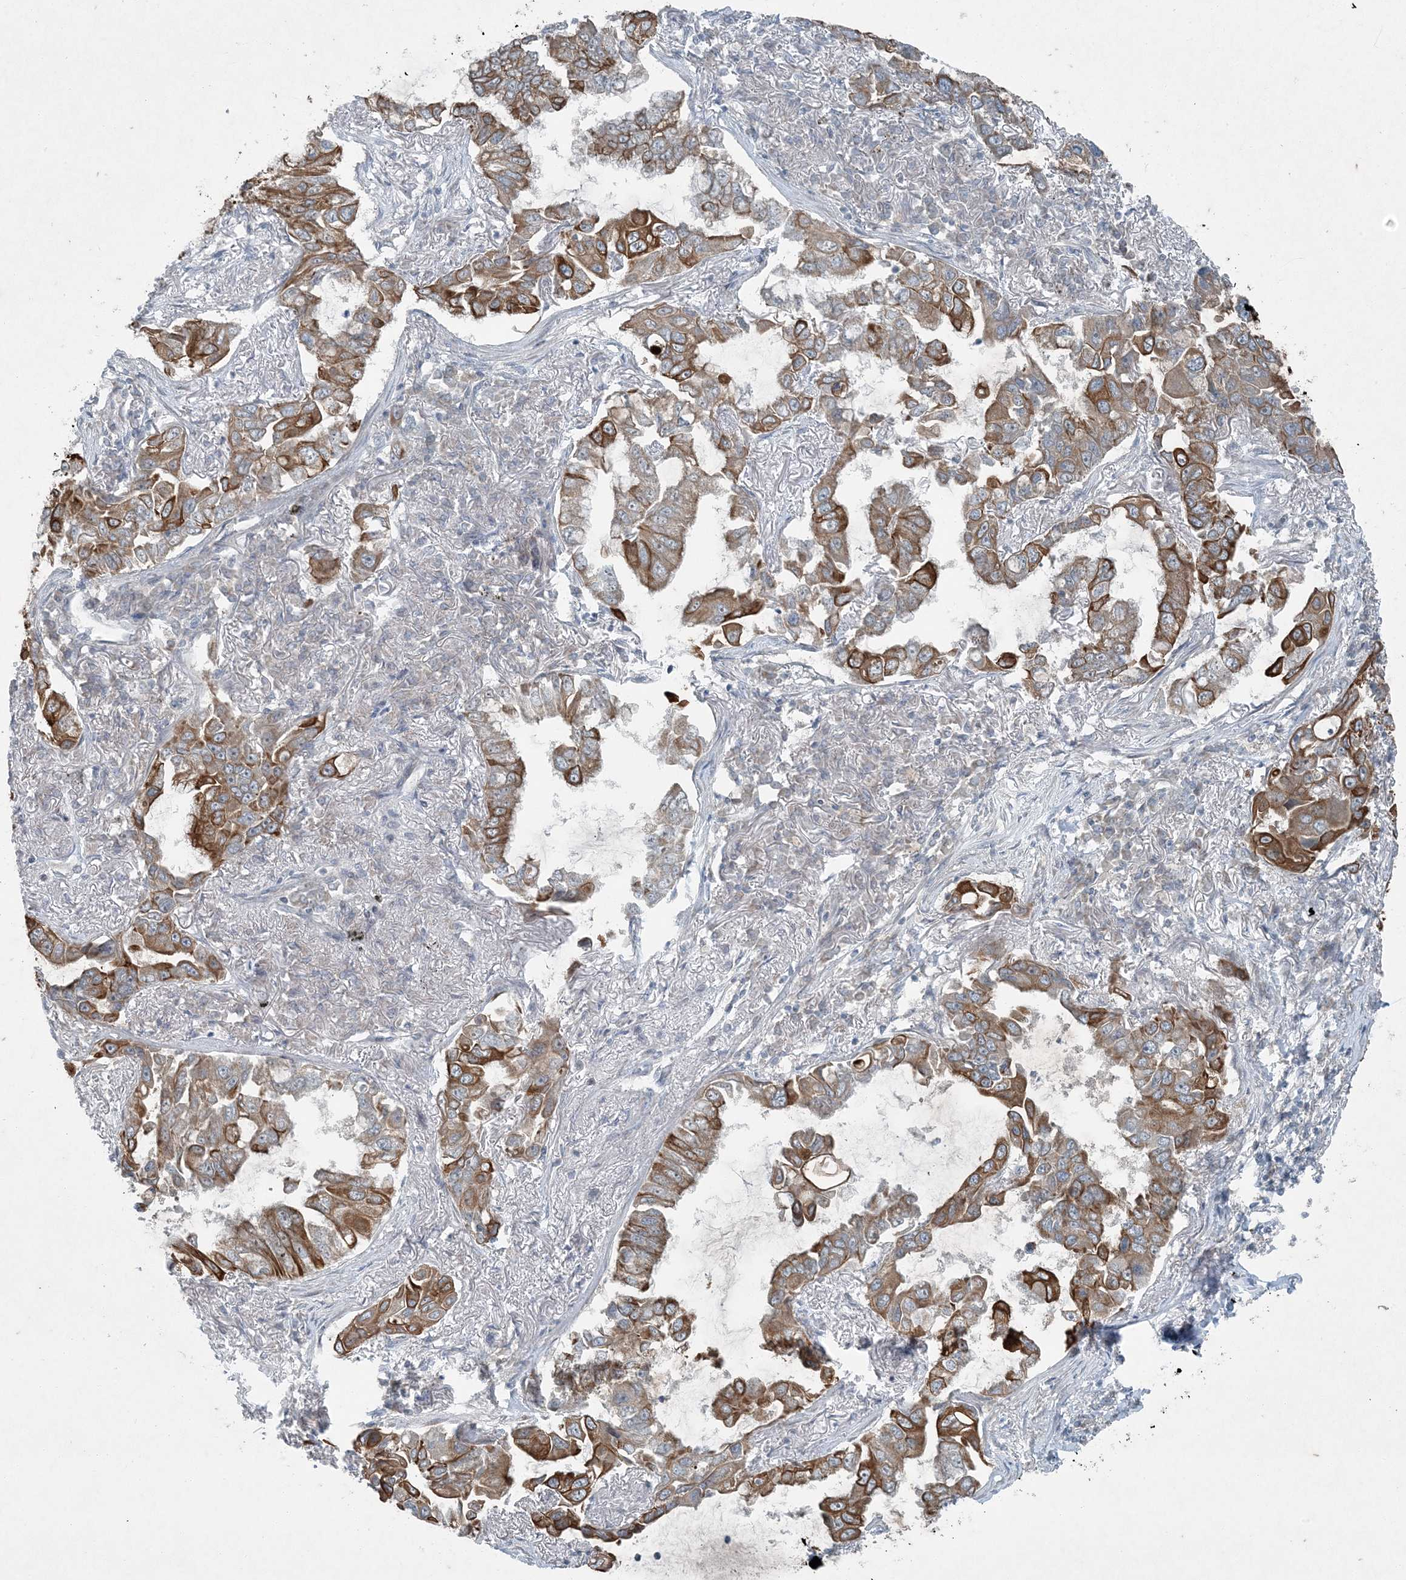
{"staining": {"intensity": "moderate", "quantity": ">75%", "location": "cytoplasmic/membranous"}, "tissue": "lung cancer", "cell_type": "Tumor cells", "image_type": "cancer", "snomed": [{"axis": "morphology", "description": "Adenocarcinoma, NOS"}, {"axis": "topography", "description": "Lung"}], "caption": "A brown stain highlights moderate cytoplasmic/membranous staining of a protein in human lung cancer (adenocarcinoma) tumor cells. Immunohistochemistry (ihc) stains the protein in brown and the nuclei are stained blue.", "gene": "PC", "patient": {"sex": "male", "age": 64}}